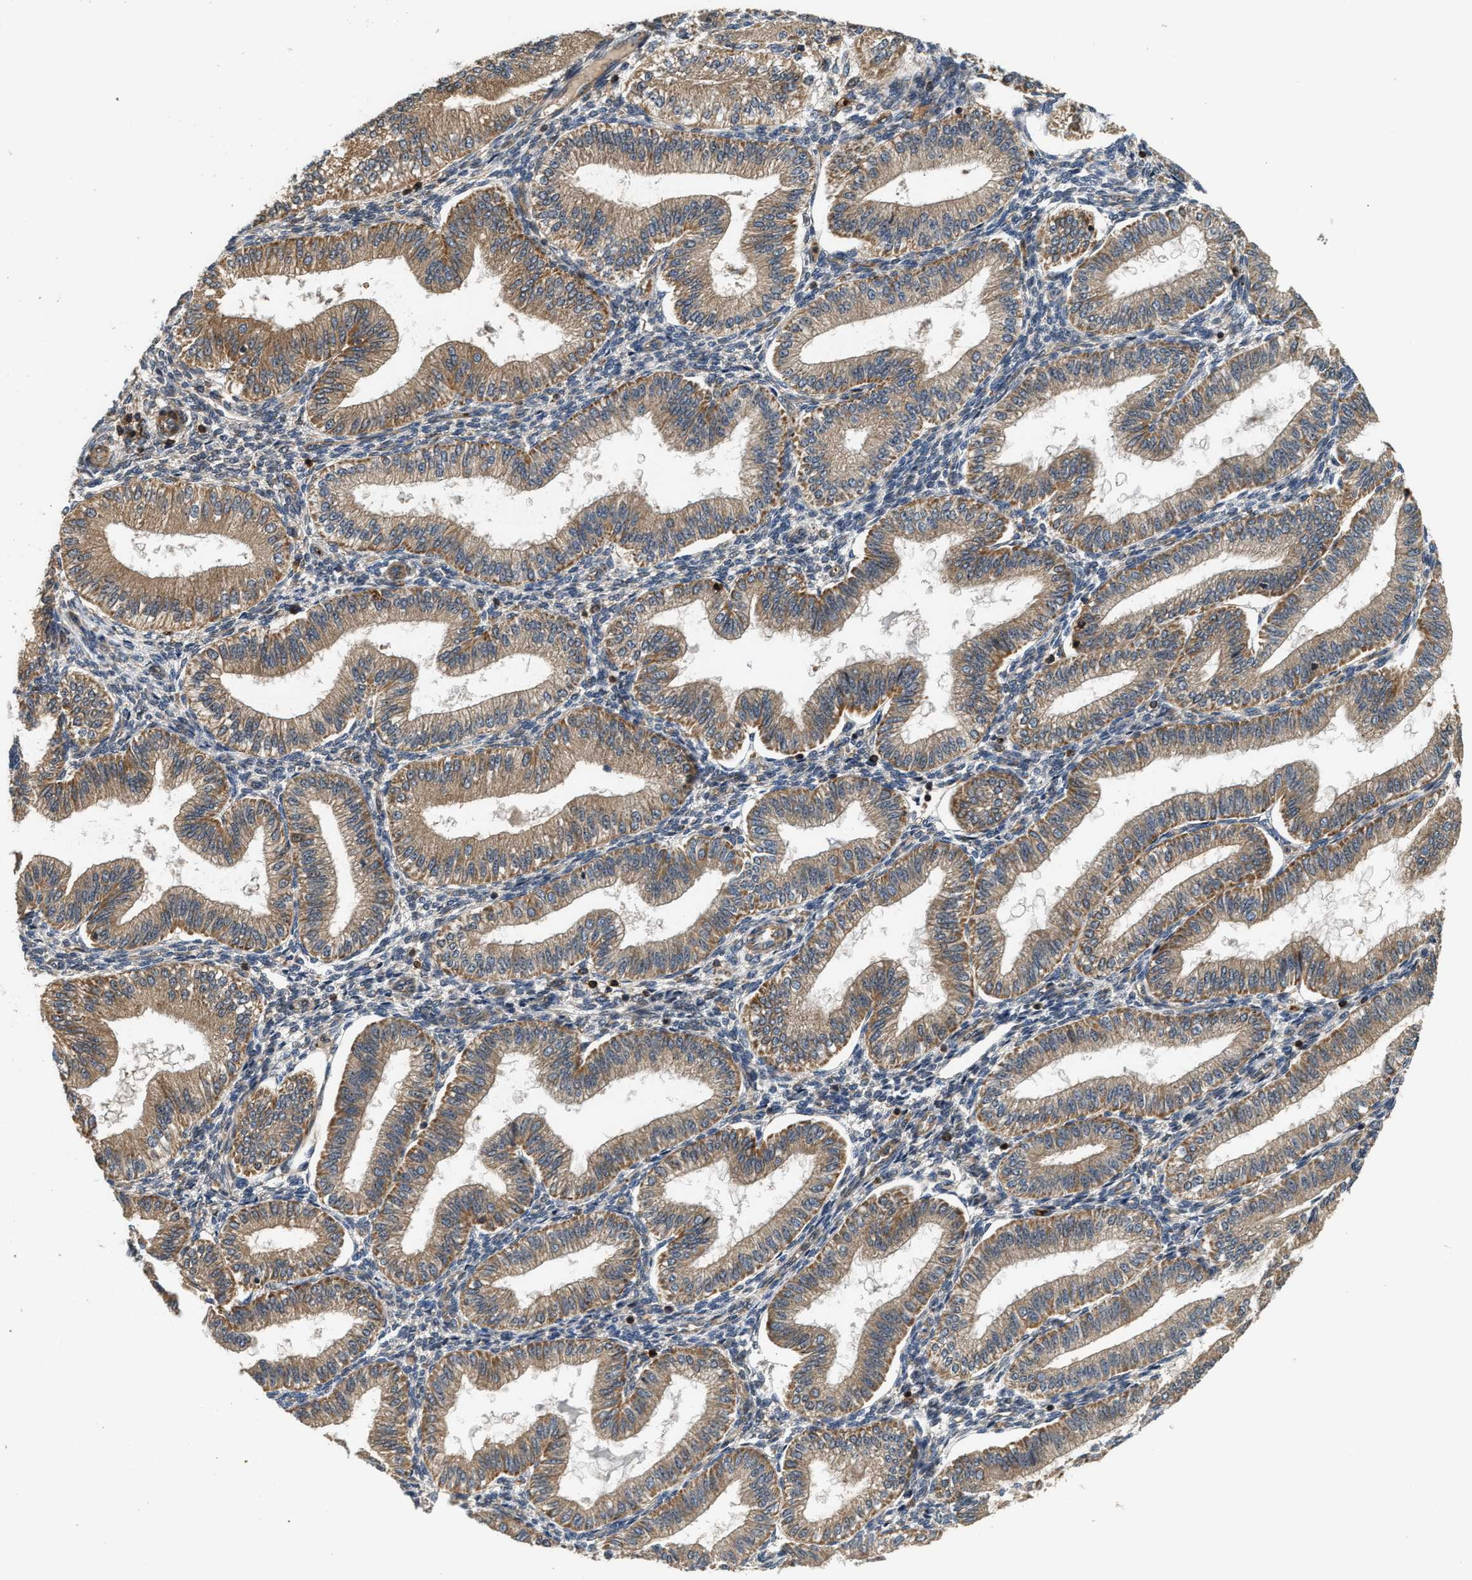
{"staining": {"intensity": "moderate", "quantity": "<25%", "location": "cytoplasmic/membranous"}, "tissue": "endometrium", "cell_type": "Cells in endometrial stroma", "image_type": "normal", "snomed": [{"axis": "morphology", "description": "Normal tissue, NOS"}, {"axis": "topography", "description": "Endometrium"}], "caption": "Immunohistochemistry (DAB) staining of benign endometrium displays moderate cytoplasmic/membranous protein expression in approximately <25% of cells in endometrial stroma. (DAB (3,3'-diaminobenzidine) = brown stain, brightfield microscopy at high magnification).", "gene": "SNX5", "patient": {"sex": "female", "age": 39}}